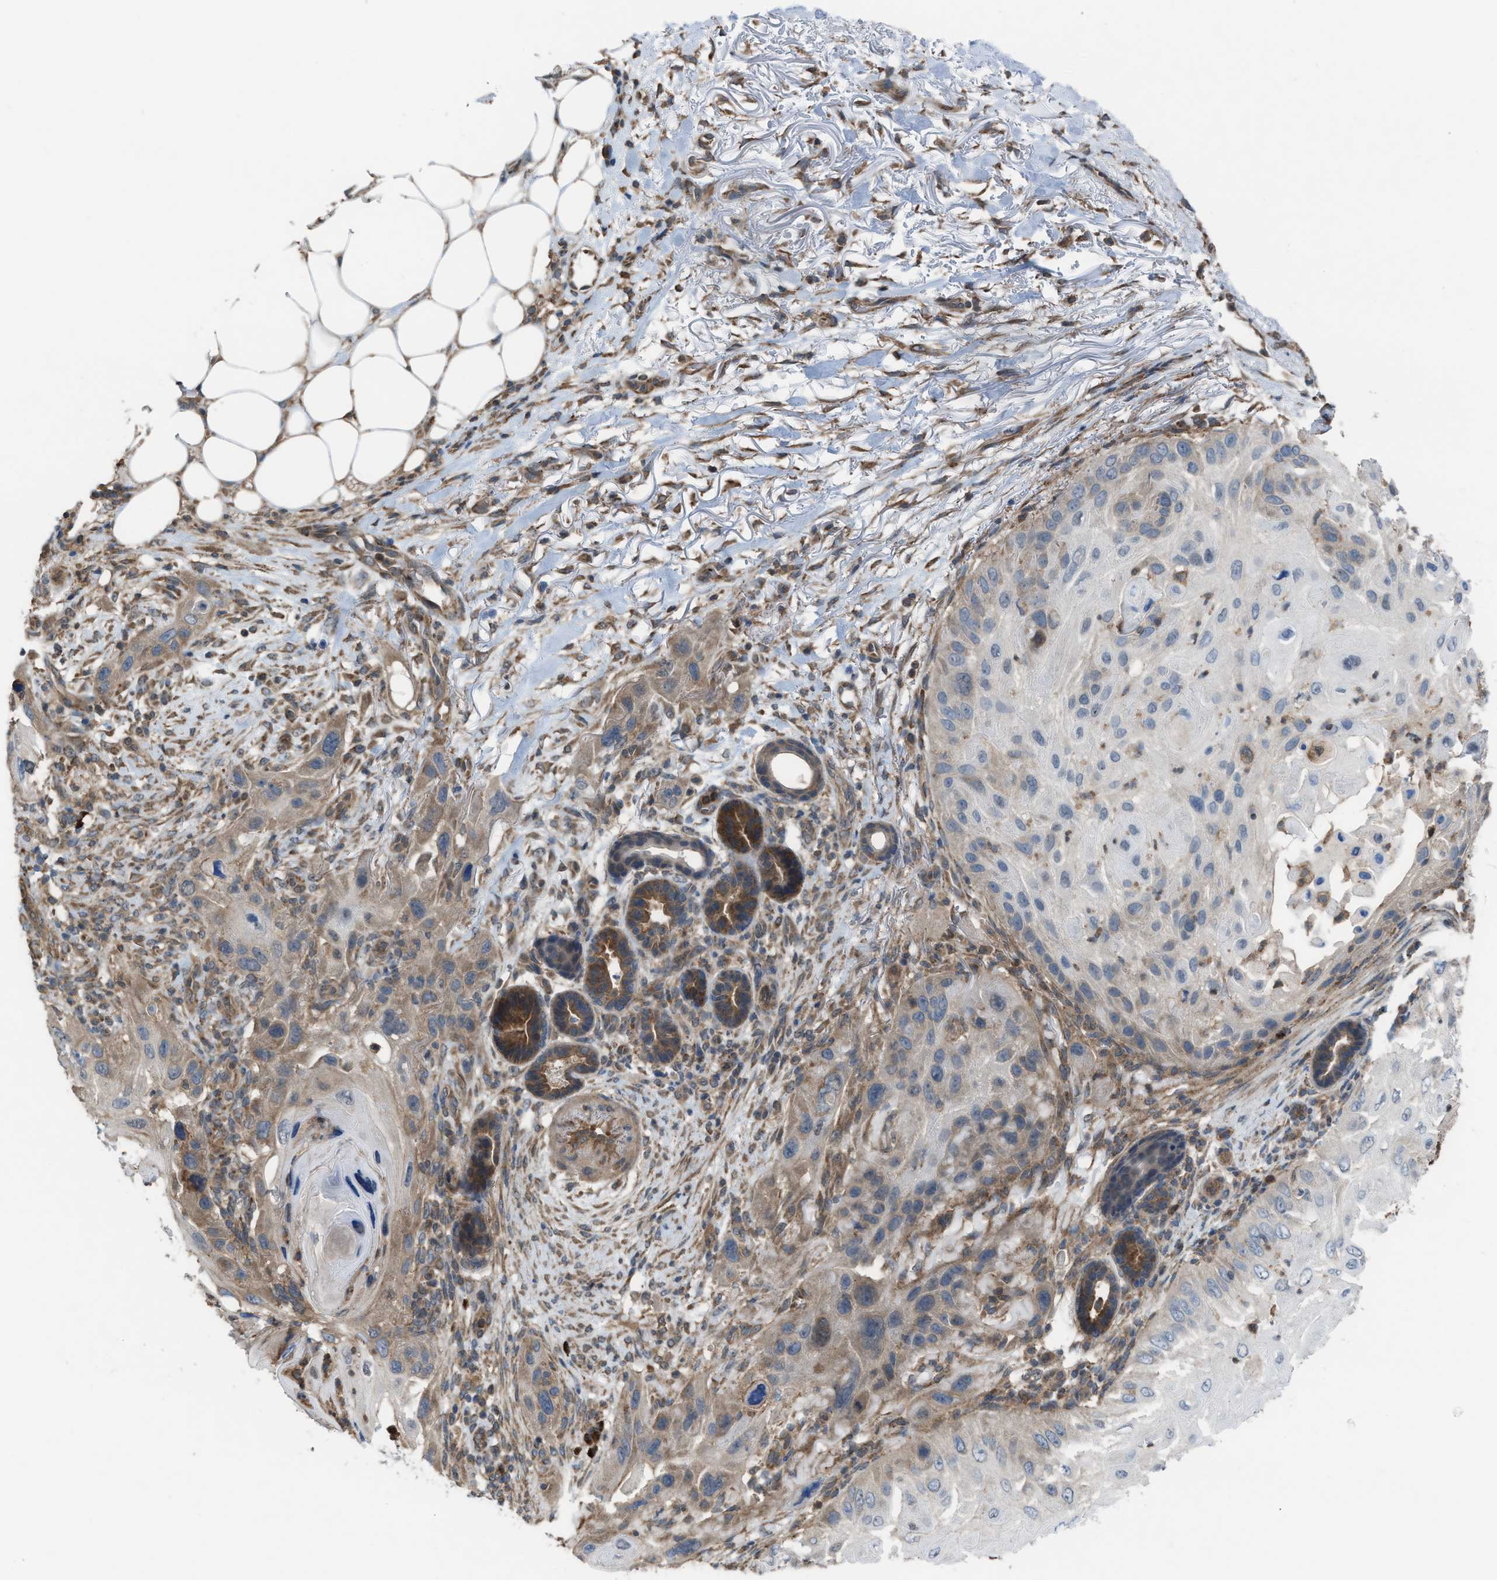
{"staining": {"intensity": "weak", "quantity": "25%-75%", "location": "cytoplasmic/membranous"}, "tissue": "skin cancer", "cell_type": "Tumor cells", "image_type": "cancer", "snomed": [{"axis": "morphology", "description": "Squamous cell carcinoma, NOS"}, {"axis": "topography", "description": "Skin"}], "caption": "Tumor cells show weak cytoplasmic/membranous positivity in approximately 25%-75% of cells in squamous cell carcinoma (skin).", "gene": "PLAA", "patient": {"sex": "female", "age": 77}}